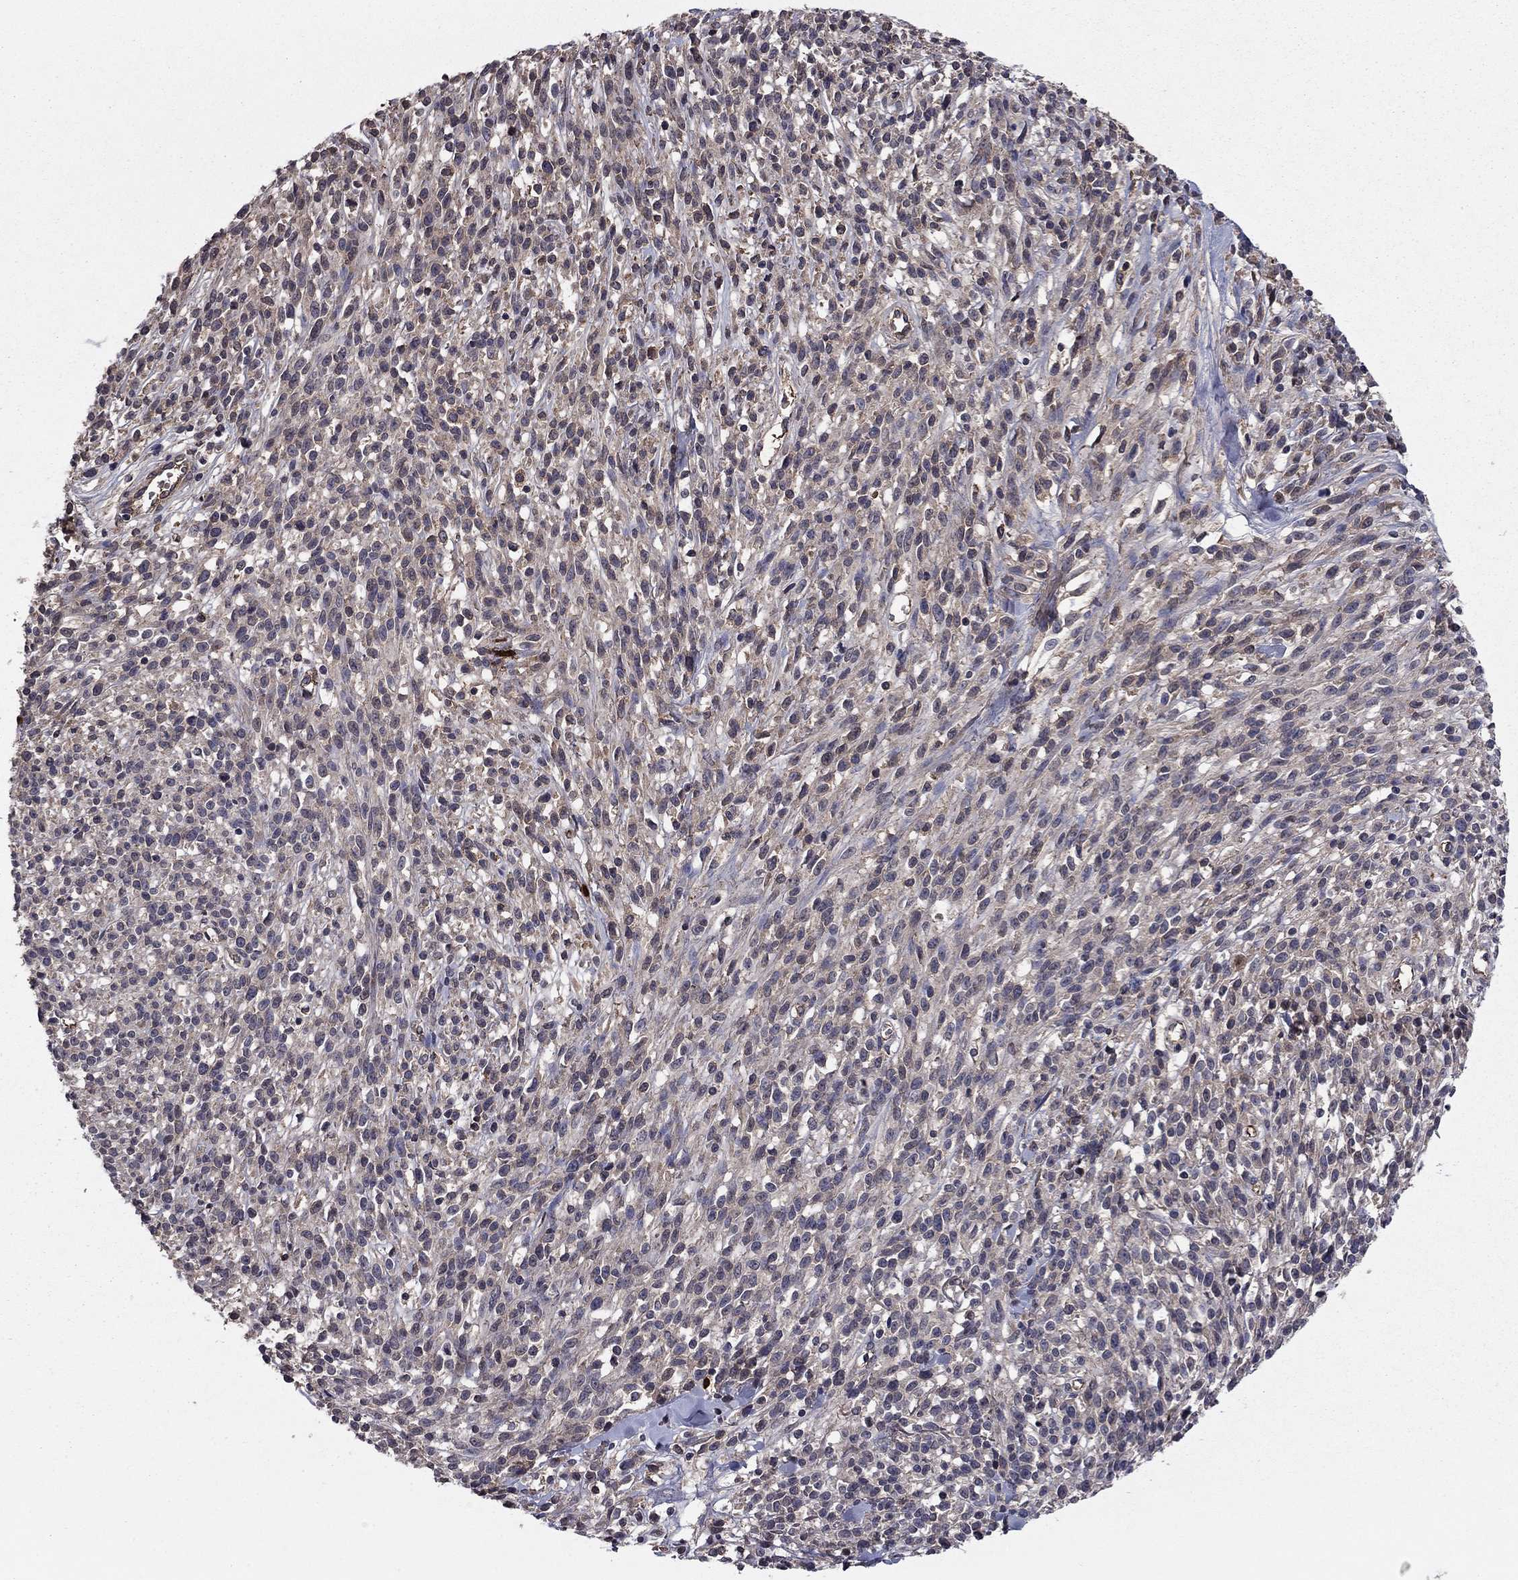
{"staining": {"intensity": "negative", "quantity": "none", "location": "none"}, "tissue": "melanoma", "cell_type": "Tumor cells", "image_type": "cancer", "snomed": [{"axis": "morphology", "description": "Malignant melanoma, NOS"}, {"axis": "topography", "description": "Skin"}, {"axis": "topography", "description": "Skin of trunk"}], "caption": "This photomicrograph is of malignant melanoma stained with IHC to label a protein in brown with the nuclei are counter-stained blue. There is no staining in tumor cells. (DAB (3,3'-diaminobenzidine) IHC with hematoxylin counter stain).", "gene": "PROS1", "patient": {"sex": "male", "age": 74}}